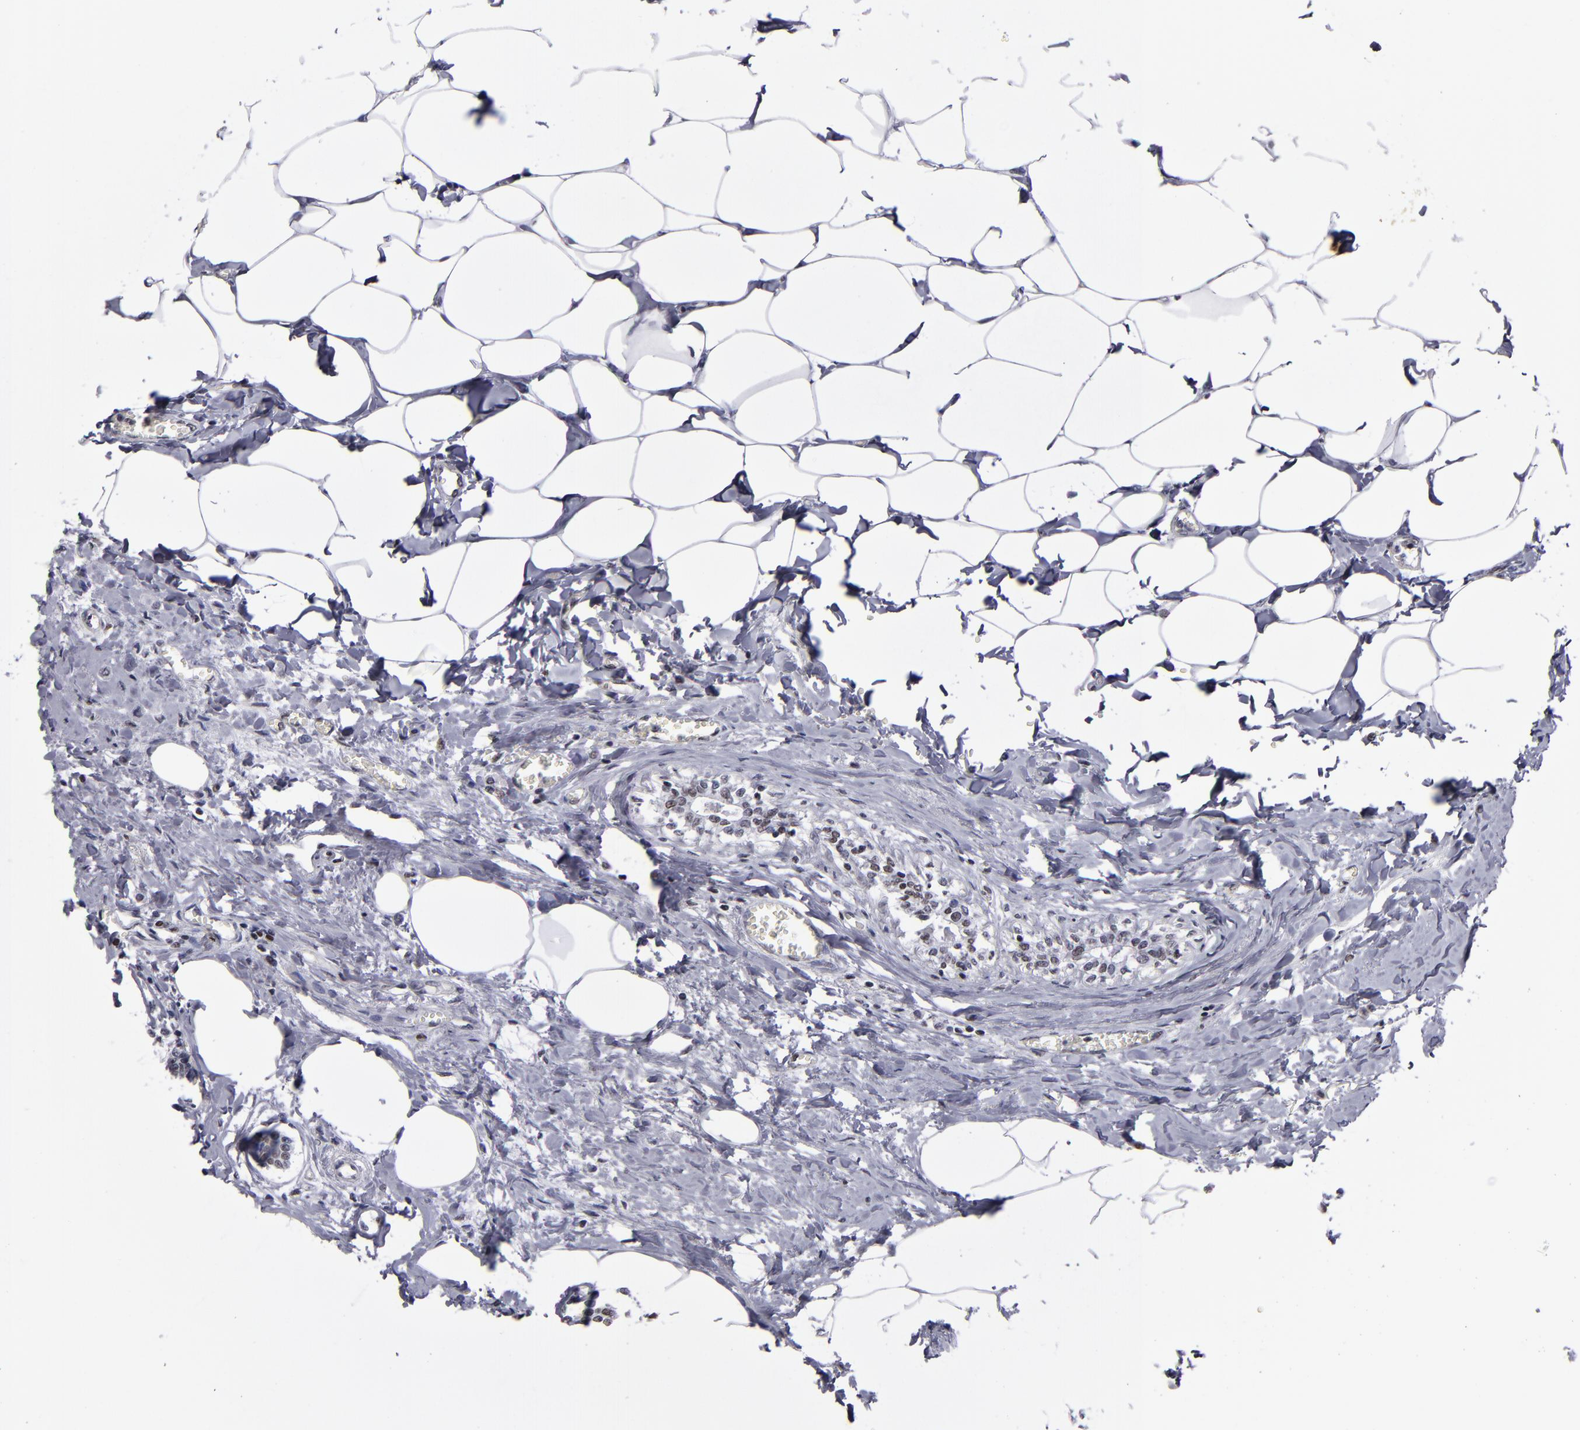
{"staining": {"intensity": "weak", "quantity": "<25%", "location": "nuclear"}, "tissue": "breast cancer", "cell_type": "Tumor cells", "image_type": "cancer", "snomed": [{"axis": "morphology", "description": "Lobular carcinoma"}, {"axis": "topography", "description": "Breast"}], "caption": "This is a photomicrograph of immunohistochemistry (IHC) staining of lobular carcinoma (breast), which shows no staining in tumor cells.", "gene": "TERF2", "patient": {"sex": "female", "age": 51}}